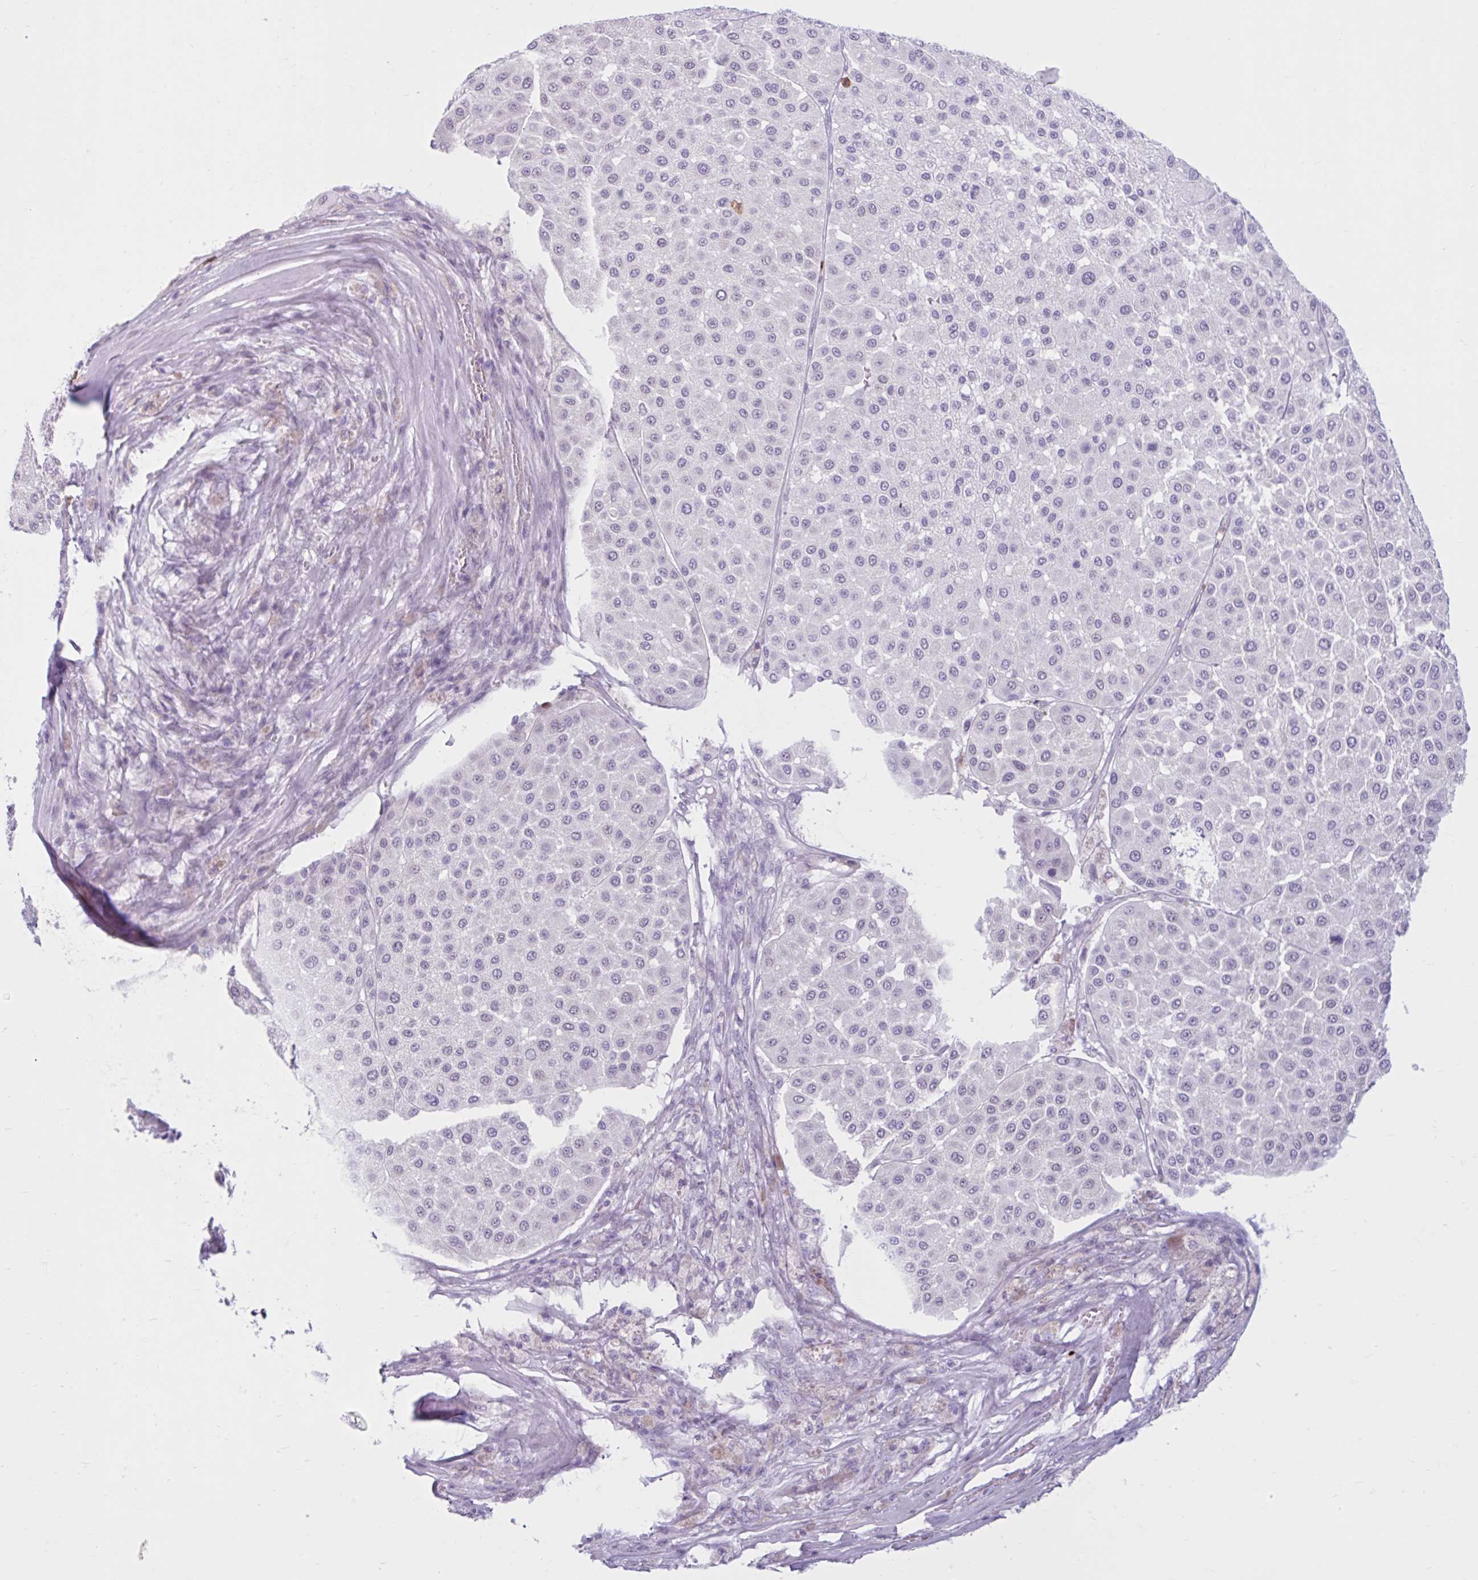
{"staining": {"intensity": "negative", "quantity": "none", "location": "none"}, "tissue": "melanoma", "cell_type": "Tumor cells", "image_type": "cancer", "snomed": [{"axis": "morphology", "description": "Malignant melanoma, Metastatic site"}, {"axis": "topography", "description": "Smooth muscle"}], "caption": "Photomicrograph shows no significant protein expression in tumor cells of malignant melanoma (metastatic site).", "gene": "CEP120", "patient": {"sex": "male", "age": 41}}